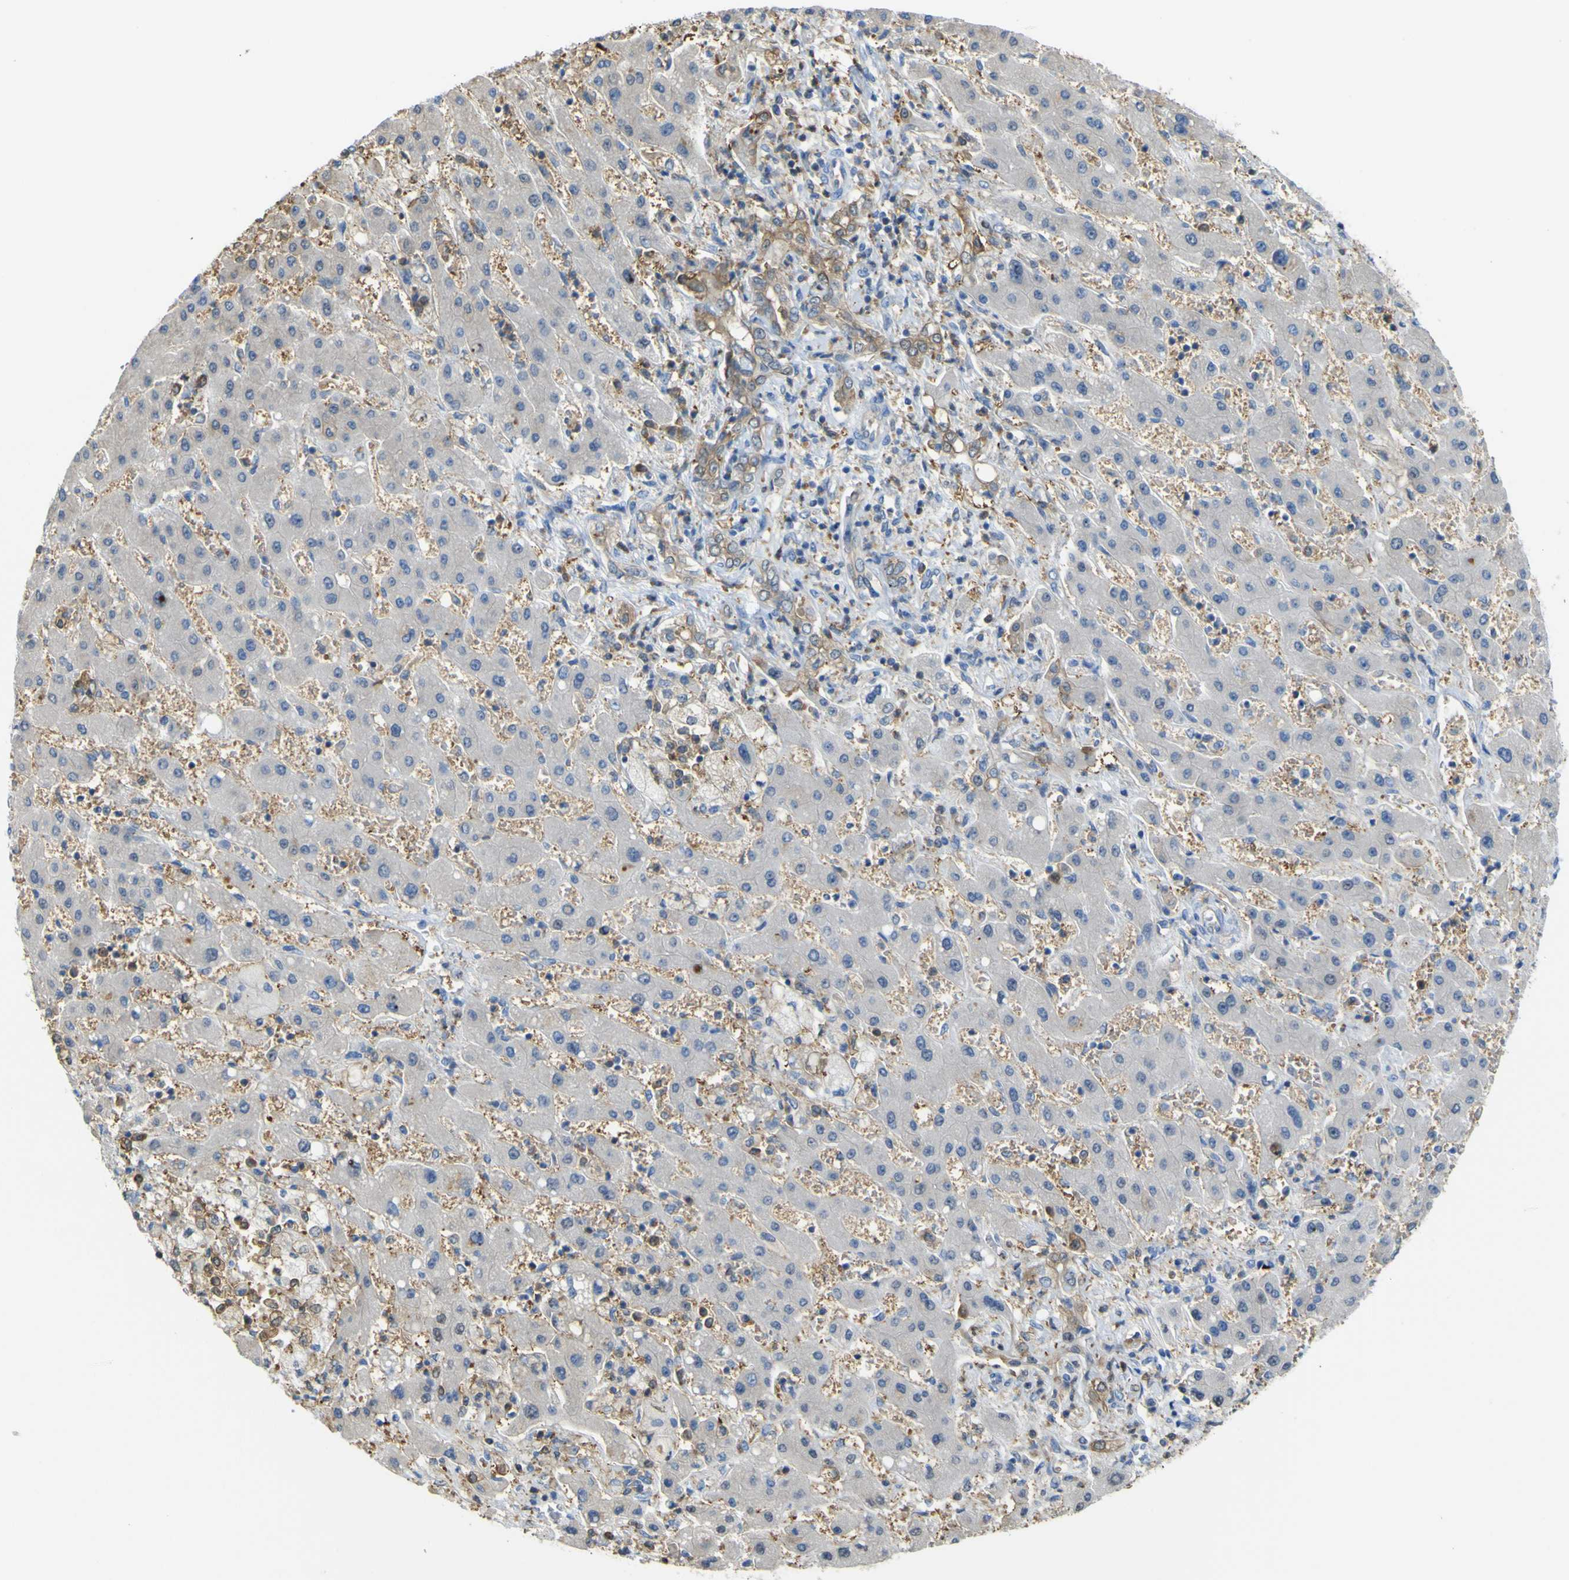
{"staining": {"intensity": "moderate", "quantity": ">75%", "location": "cytoplasmic/membranous"}, "tissue": "liver cancer", "cell_type": "Tumor cells", "image_type": "cancer", "snomed": [{"axis": "morphology", "description": "Cholangiocarcinoma"}, {"axis": "topography", "description": "Liver"}], "caption": "Cholangiocarcinoma (liver) tissue demonstrates moderate cytoplasmic/membranous staining in about >75% of tumor cells, visualized by immunohistochemistry. (IHC, brightfield microscopy, high magnification).", "gene": "ABHD3", "patient": {"sex": "male", "age": 50}}